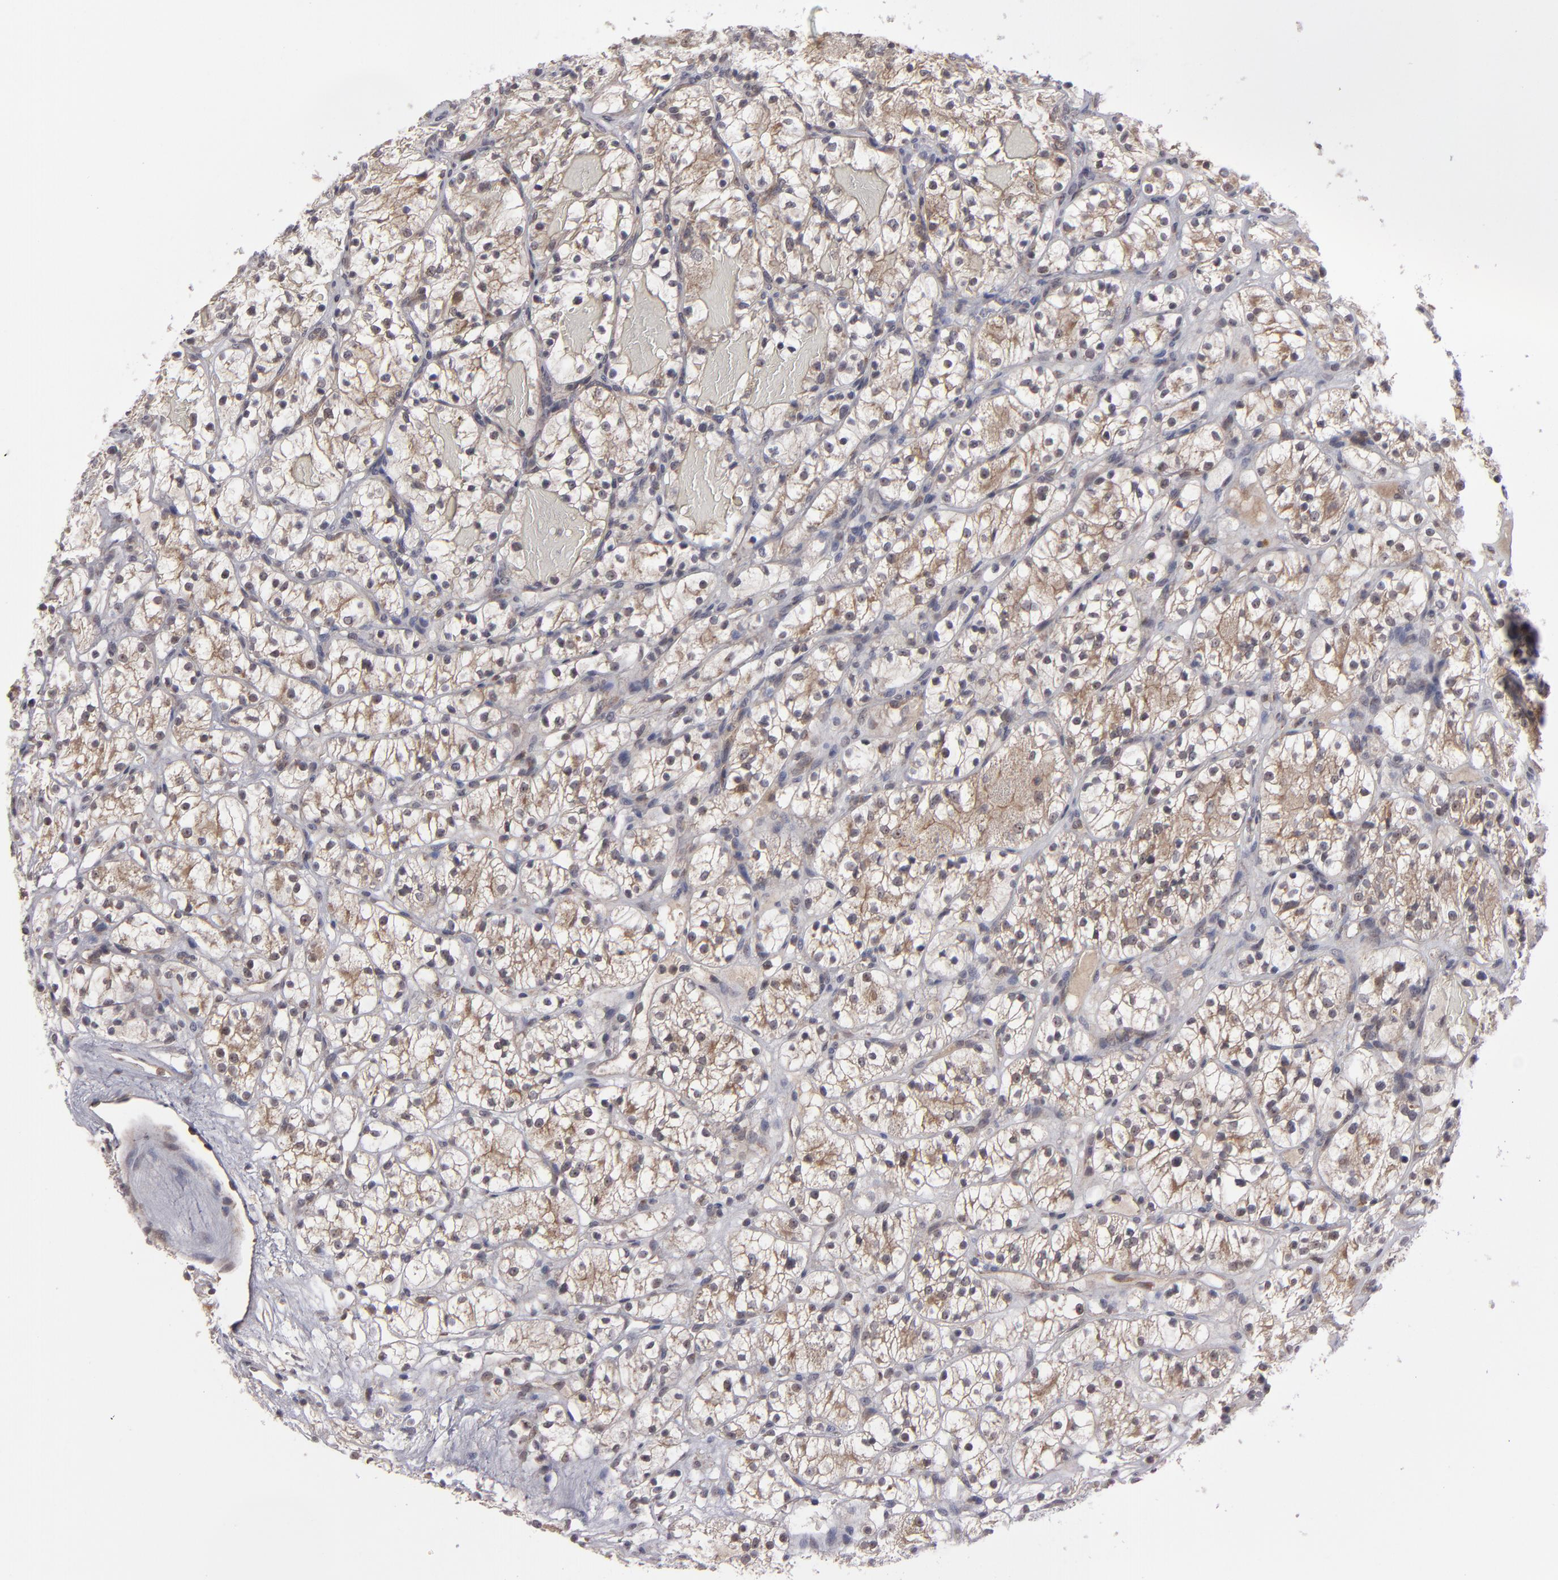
{"staining": {"intensity": "weak", "quantity": "25%-75%", "location": "cytoplasmic/membranous"}, "tissue": "renal cancer", "cell_type": "Tumor cells", "image_type": "cancer", "snomed": [{"axis": "morphology", "description": "Adenocarcinoma, NOS"}, {"axis": "topography", "description": "Kidney"}], "caption": "Renal cancer (adenocarcinoma) tissue shows weak cytoplasmic/membranous staining in approximately 25%-75% of tumor cells", "gene": "GLCCI1", "patient": {"sex": "female", "age": 60}}